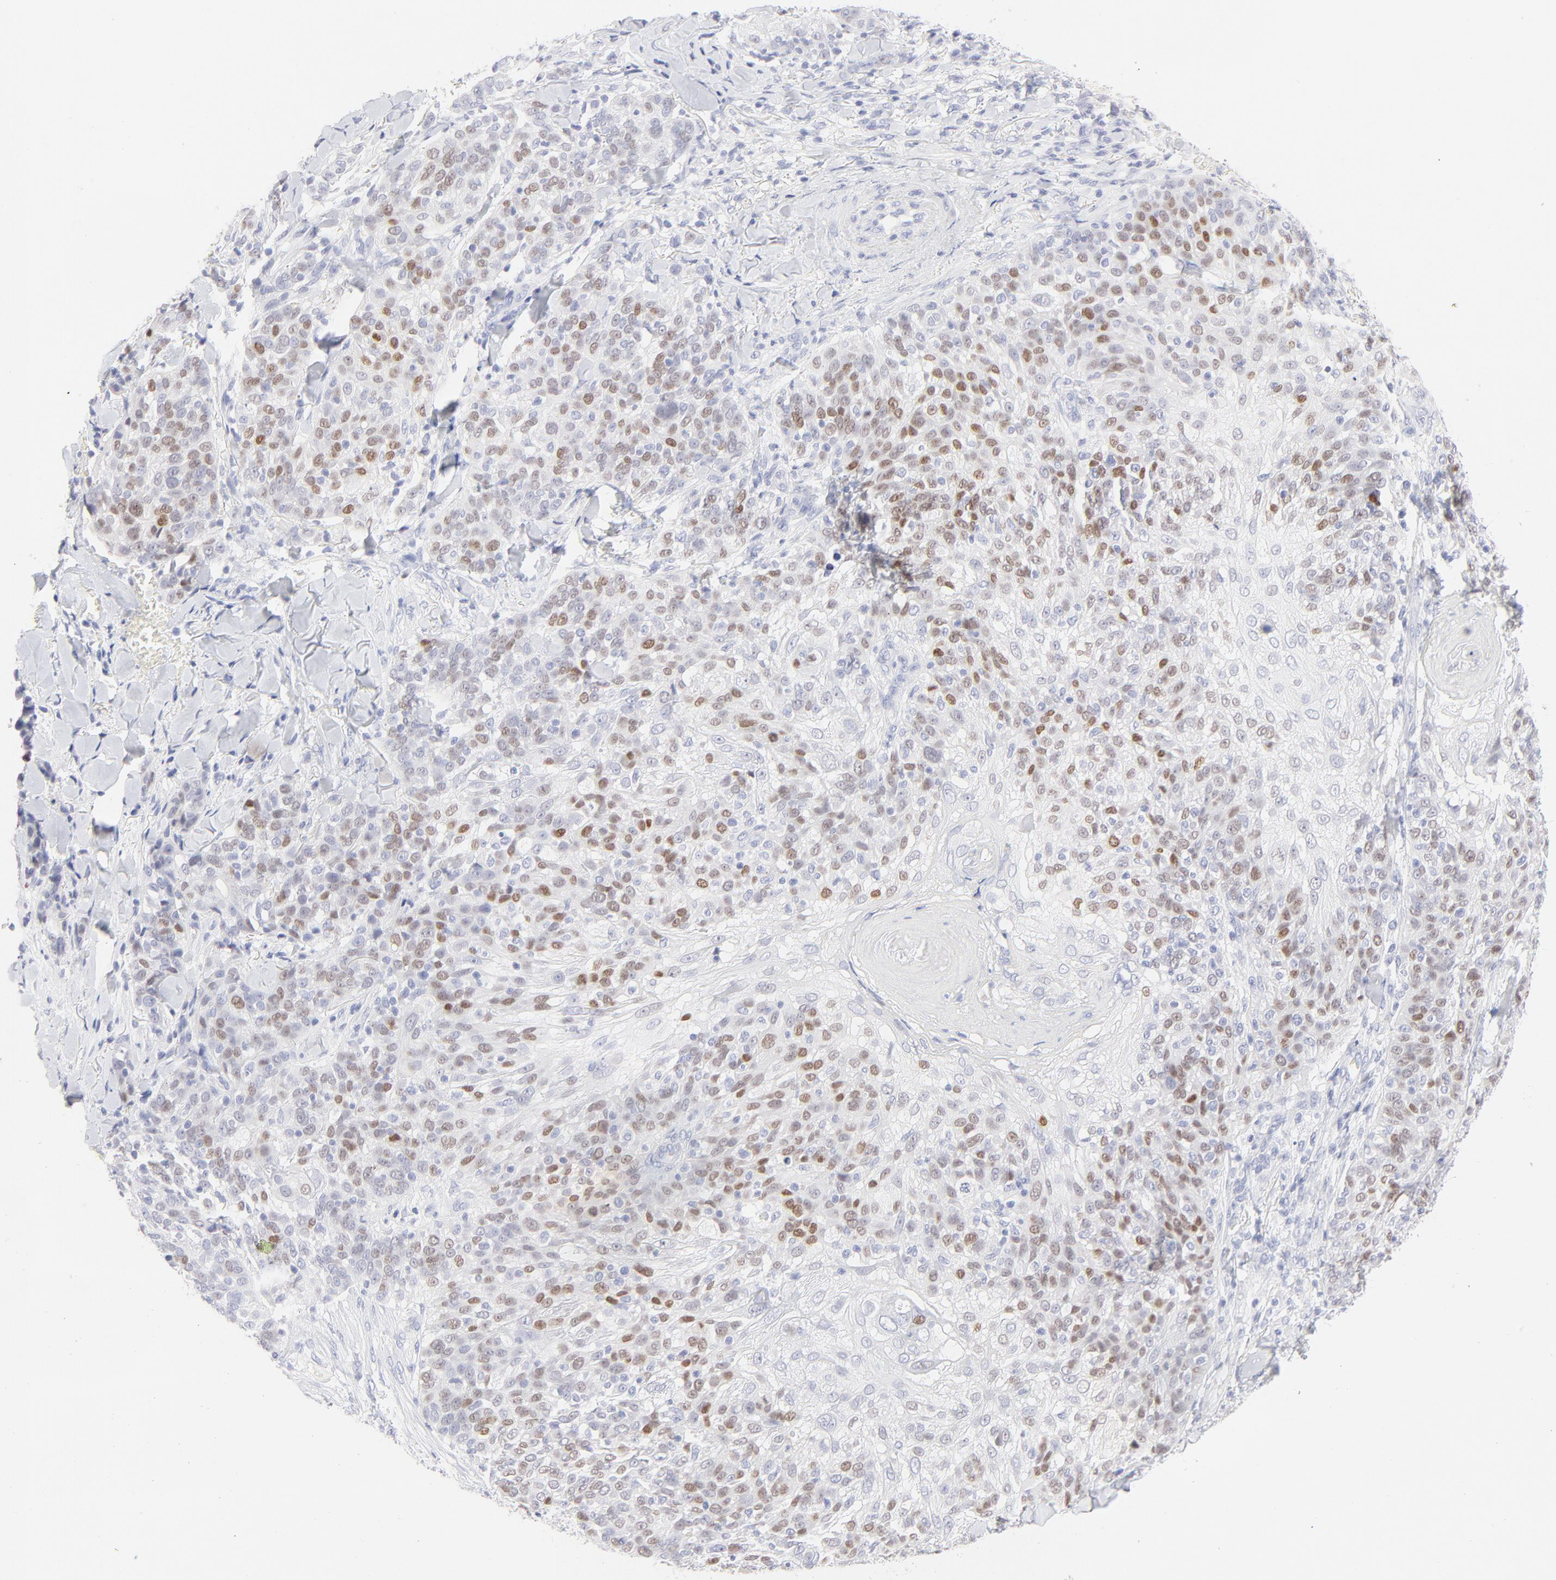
{"staining": {"intensity": "moderate", "quantity": "25%-75%", "location": "nuclear"}, "tissue": "skin cancer", "cell_type": "Tumor cells", "image_type": "cancer", "snomed": [{"axis": "morphology", "description": "Normal tissue, NOS"}, {"axis": "morphology", "description": "Squamous cell carcinoma, NOS"}, {"axis": "topography", "description": "Skin"}], "caption": "About 25%-75% of tumor cells in squamous cell carcinoma (skin) reveal moderate nuclear protein staining as visualized by brown immunohistochemical staining.", "gene": "ELF3", "patient": {"sex": "female", "age": 83}}